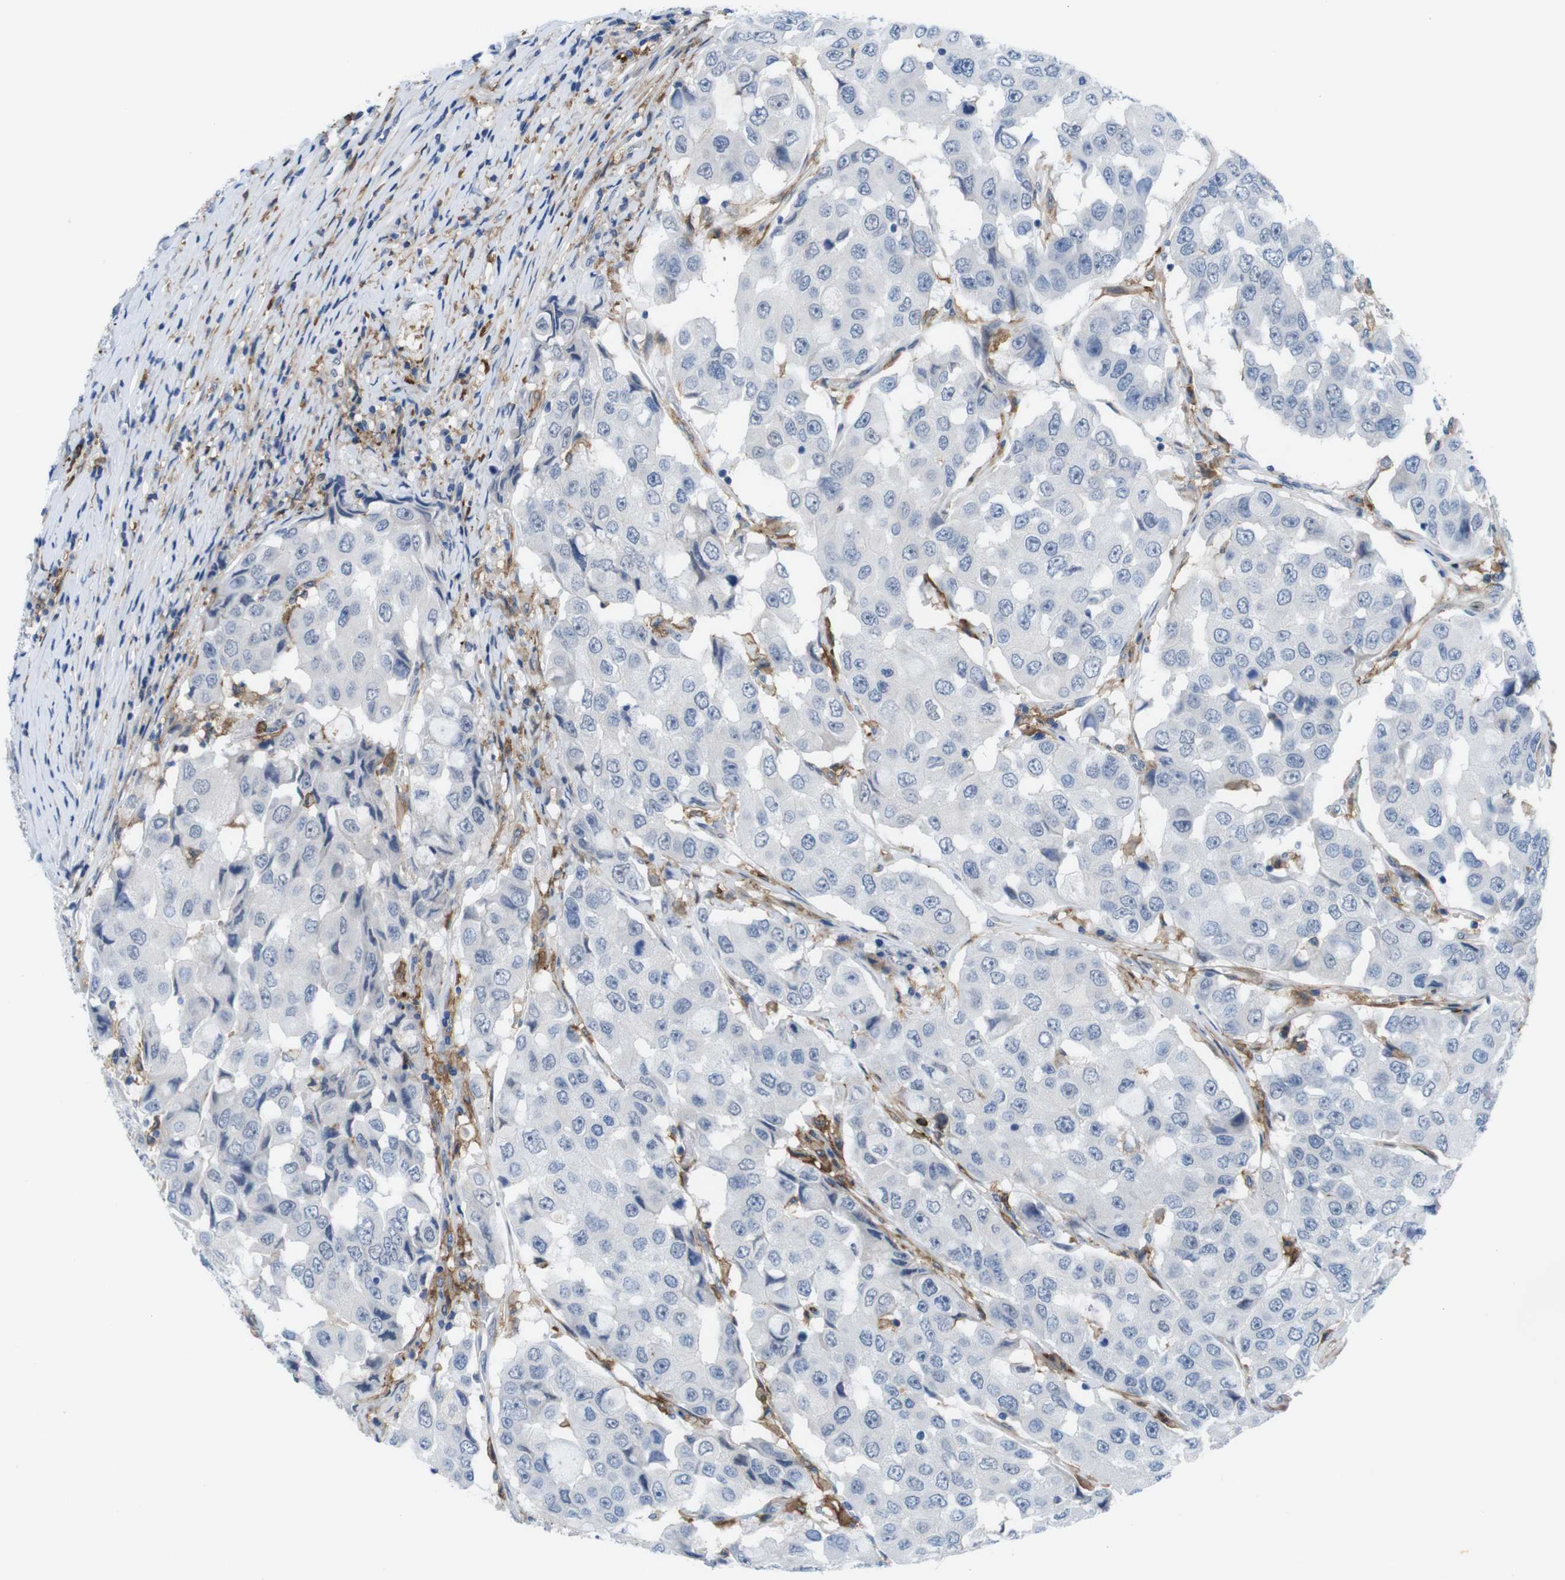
{"staining": {"intensity": "negative", "quantity": "none", "location": "none"}, "tissue": "breast cancer", "cell_type": "Tumor cells", "image_type": "cancer", "snomed": [{"axis": "morphology", "description": "Duct carcinoma"}, {"axis": "topography", "description": "Breast"}], "caption": "Immunohistochemistry photomicrograph of neoplastic tissue: breast cancer stained with DAB (3,3'-diaminobenzidine) exhibits no significant protein staining in tumor cells.", "gene": "CD300C", "patient": {"sex": "female", "age": 27}}